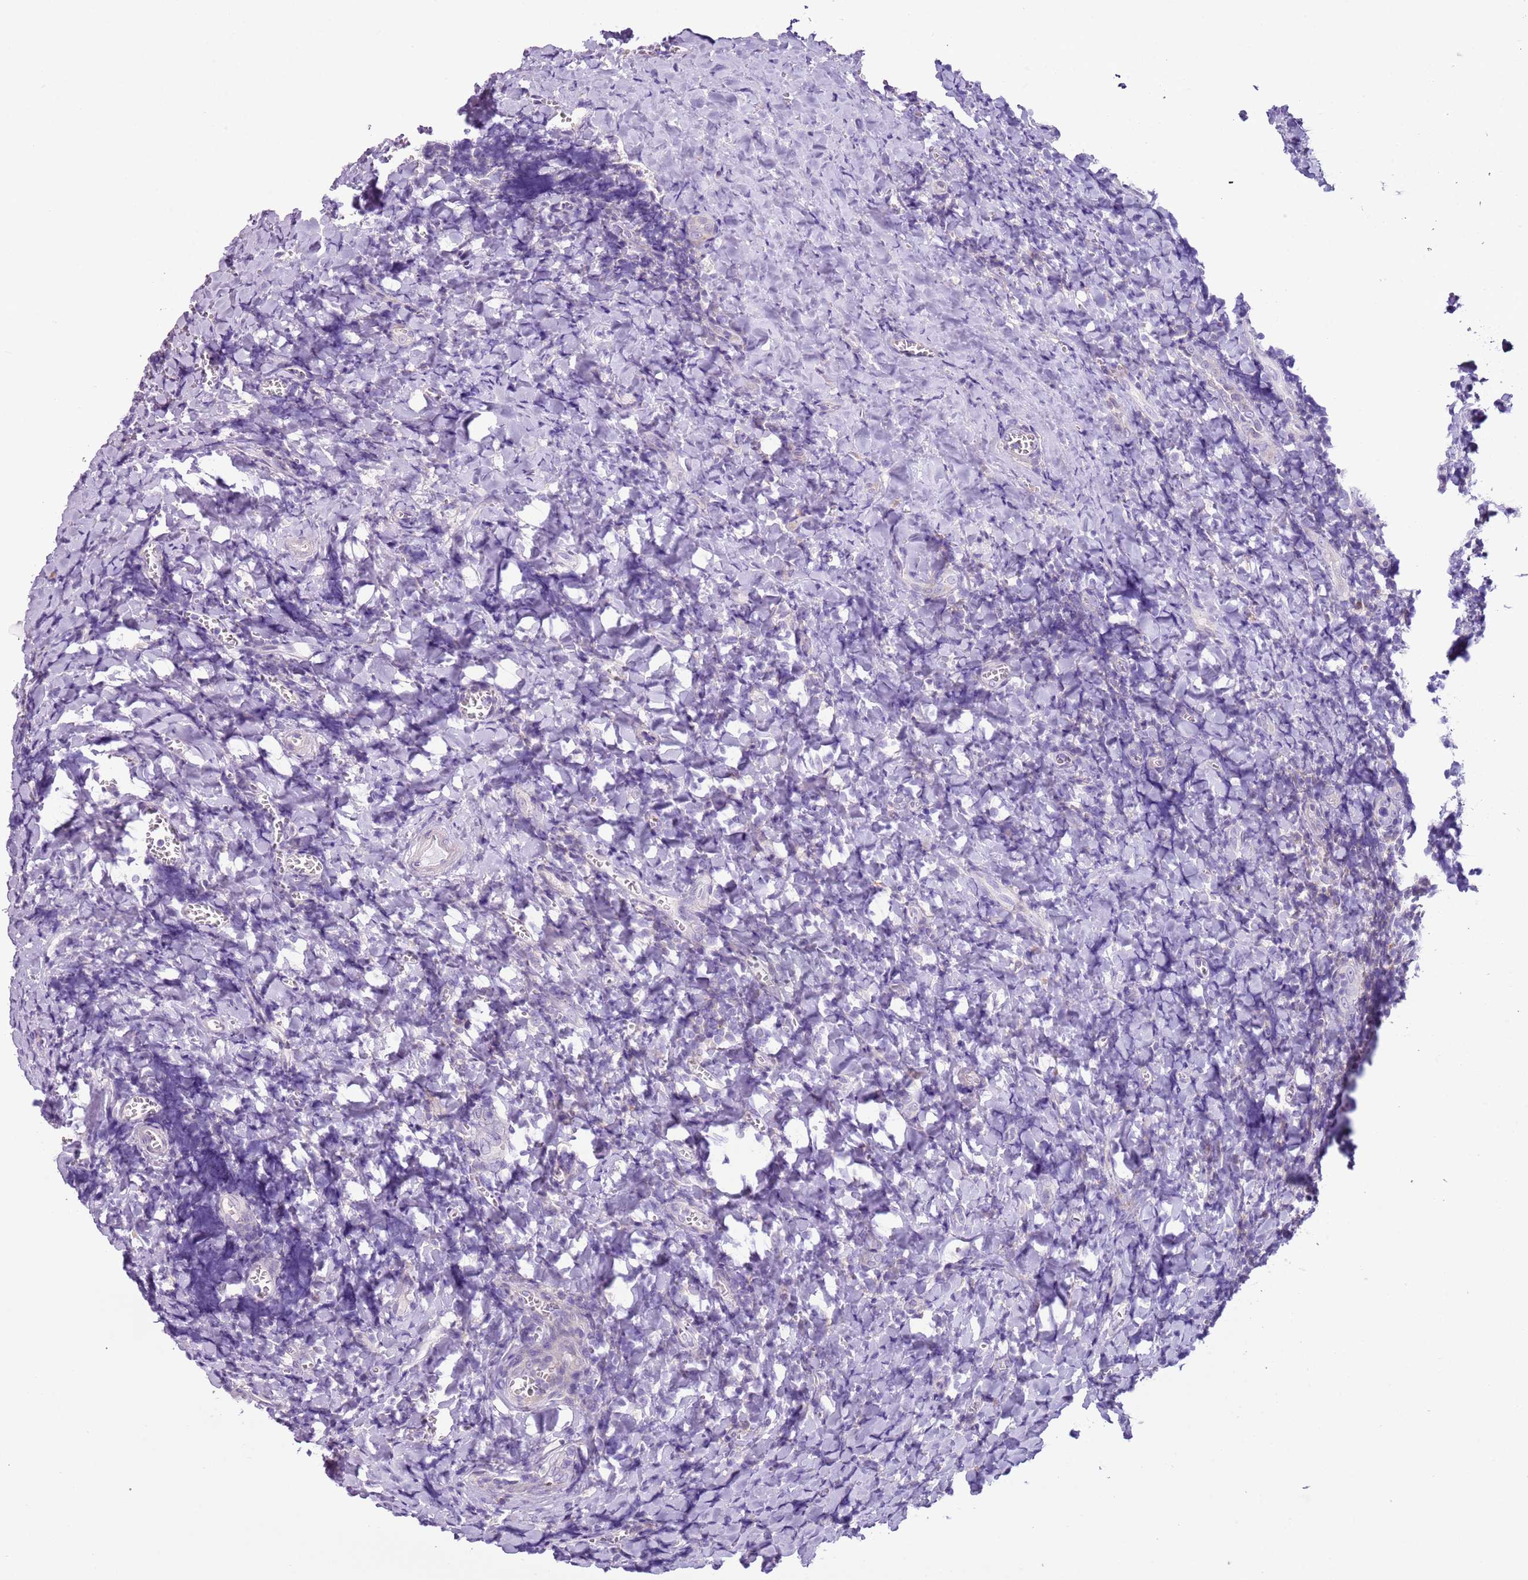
{"staining": {"intensity": "negative", "quantity": "none", "location": "none"}, "tissue": "tonsil", "cell_type": "Germinal center cells", "image_type": "normal", "snomed": [{"axis": "morphology", "description": "Normal tissue, NOS"}, {"axis": "topography", "description": "Tonsil"}], "caption": "Tonsil was stained to show a protein in brown. There is no significant expression in germinal center cells. (DAB (3,3'-diaminobenzidine) immunohistochemistry (IHC) visualized using brightfield microscopy, high magnification).", "gene": "OAF", "patient": {"sex": "male", "age": 27}}